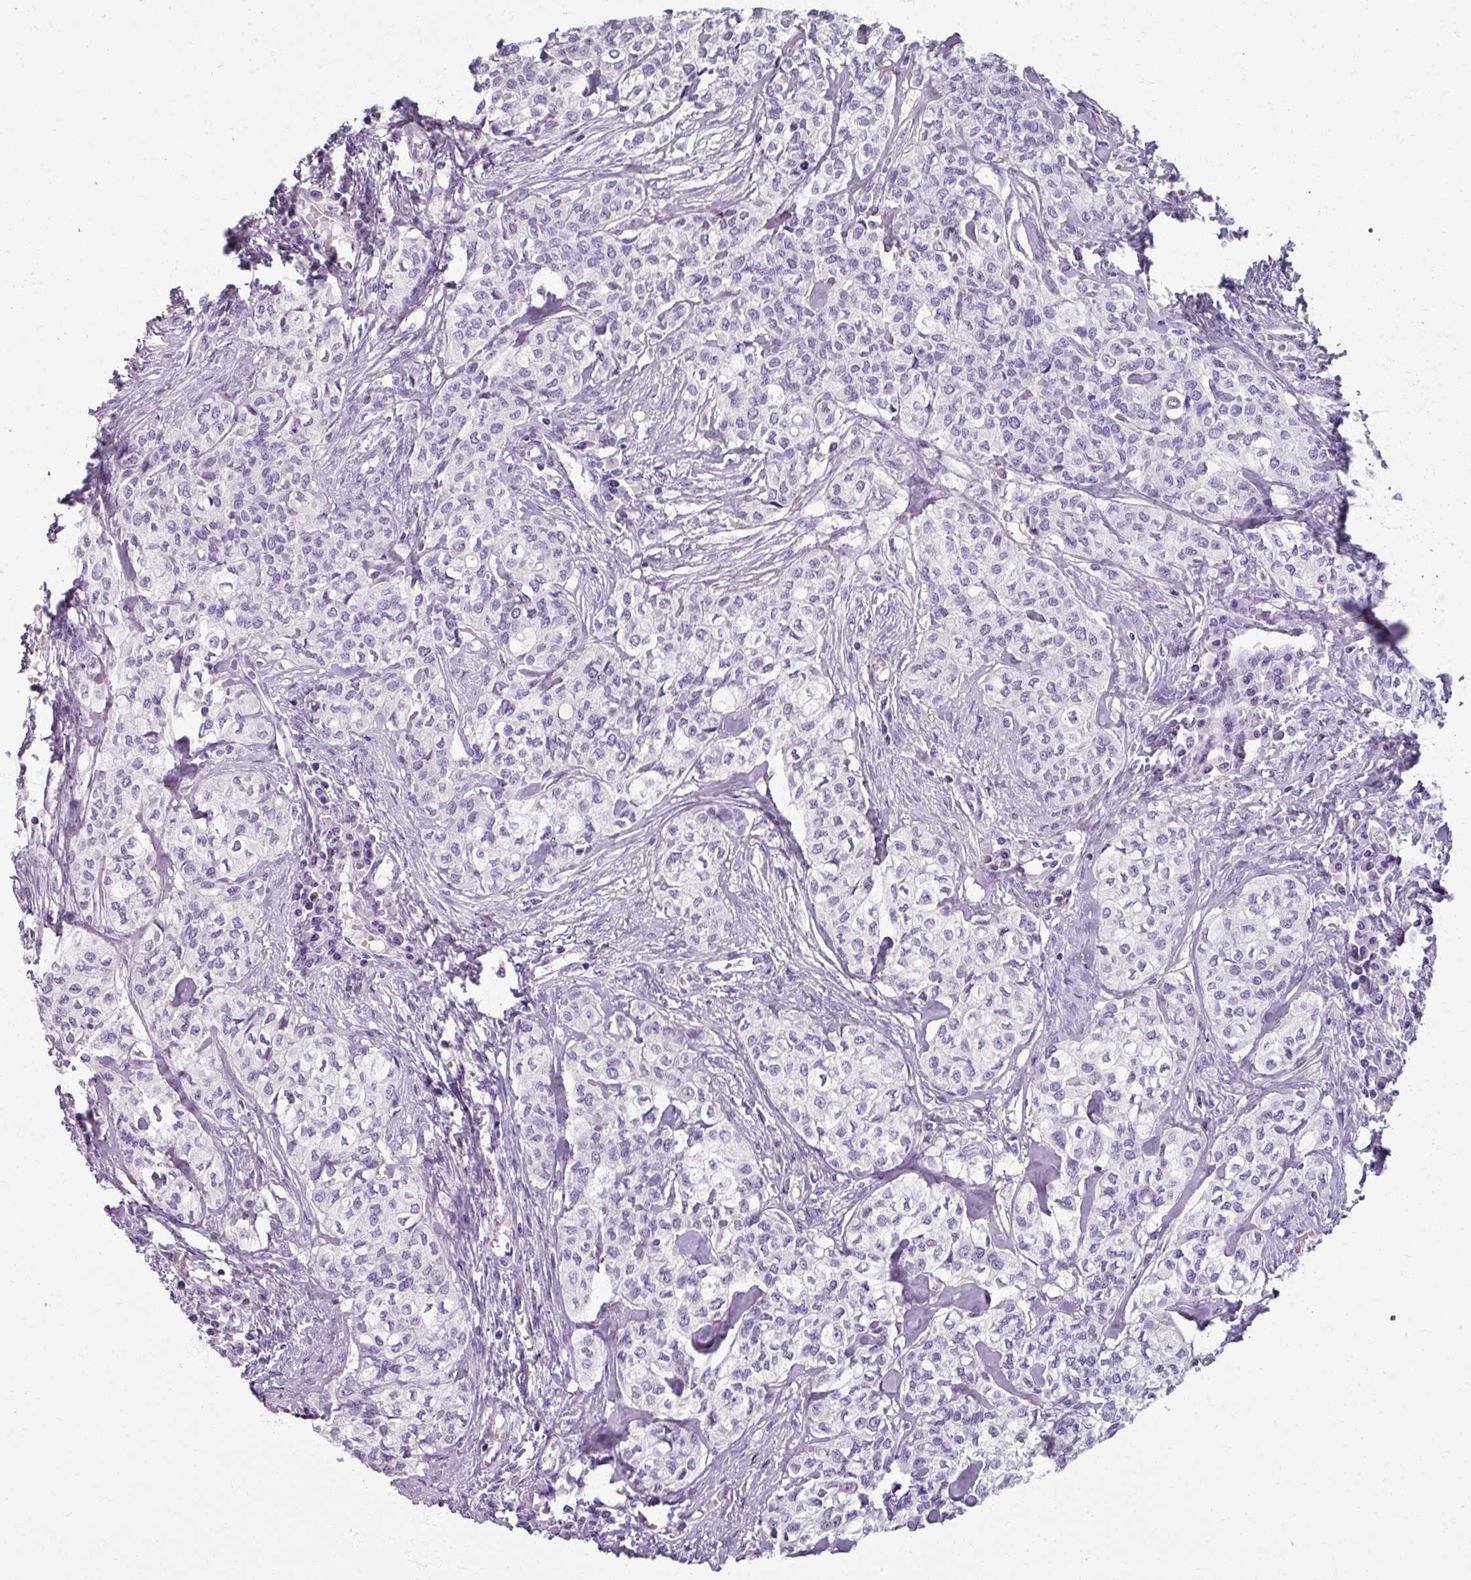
{"staining": {"intensity": "negative", "quantity": "none", "location": "none"}, "tissue": "head and neck cancer", "cell_type": "Tumor cells", "image_type": "cancer", "snomed": [{"axis": "morphology", "description": "Adenocarcinoma, NOS"}, {"axis": "topography", "description": "Head-Neck"}], "caption": "IHC of head and neck cancer shows no expression in tumor cells.", "gene": "REG3G", "patient": {"sex": "male", "age": 81}}